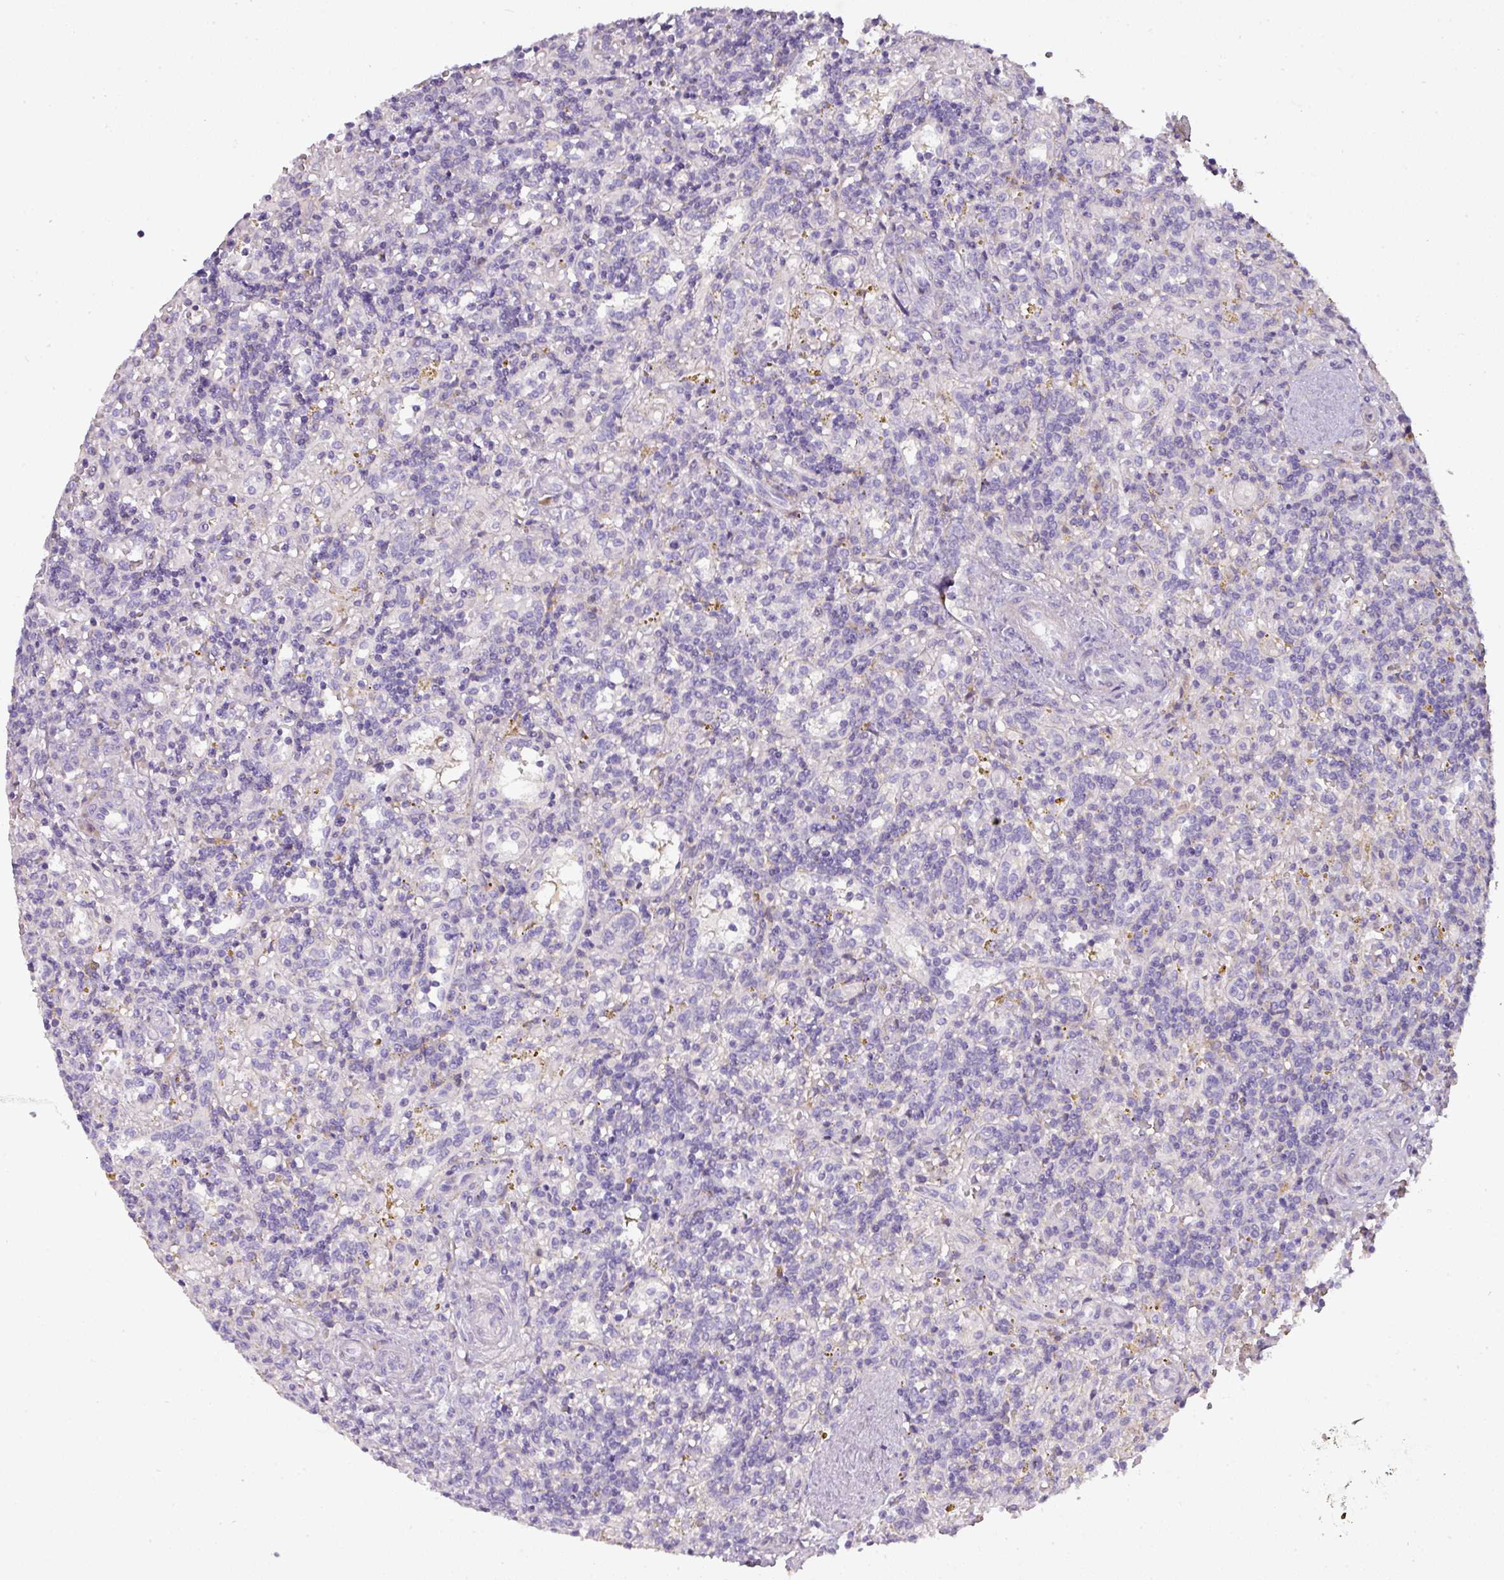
{"staining": {"intensity": "negative", "quantity": "none", "location": "none"}, "tissue": "lymphoma", "cell_type": "Tumor cells", "image_type": "cancer", "snomed": [{"axis": "morphology", "description": "Malignant lymphoma, non-Hodgkin's type, Low grade"}, {"axis": "topography", "description": "Spleen"}], "caption": "Immunohistochemistry micrograph of neoplastic tissue: human lymphoma stained with DAB shows no significant protein positivity in tumor cells.", "gene": "ATP6V1F", "patient": {"sex": "male", "age": 67}}